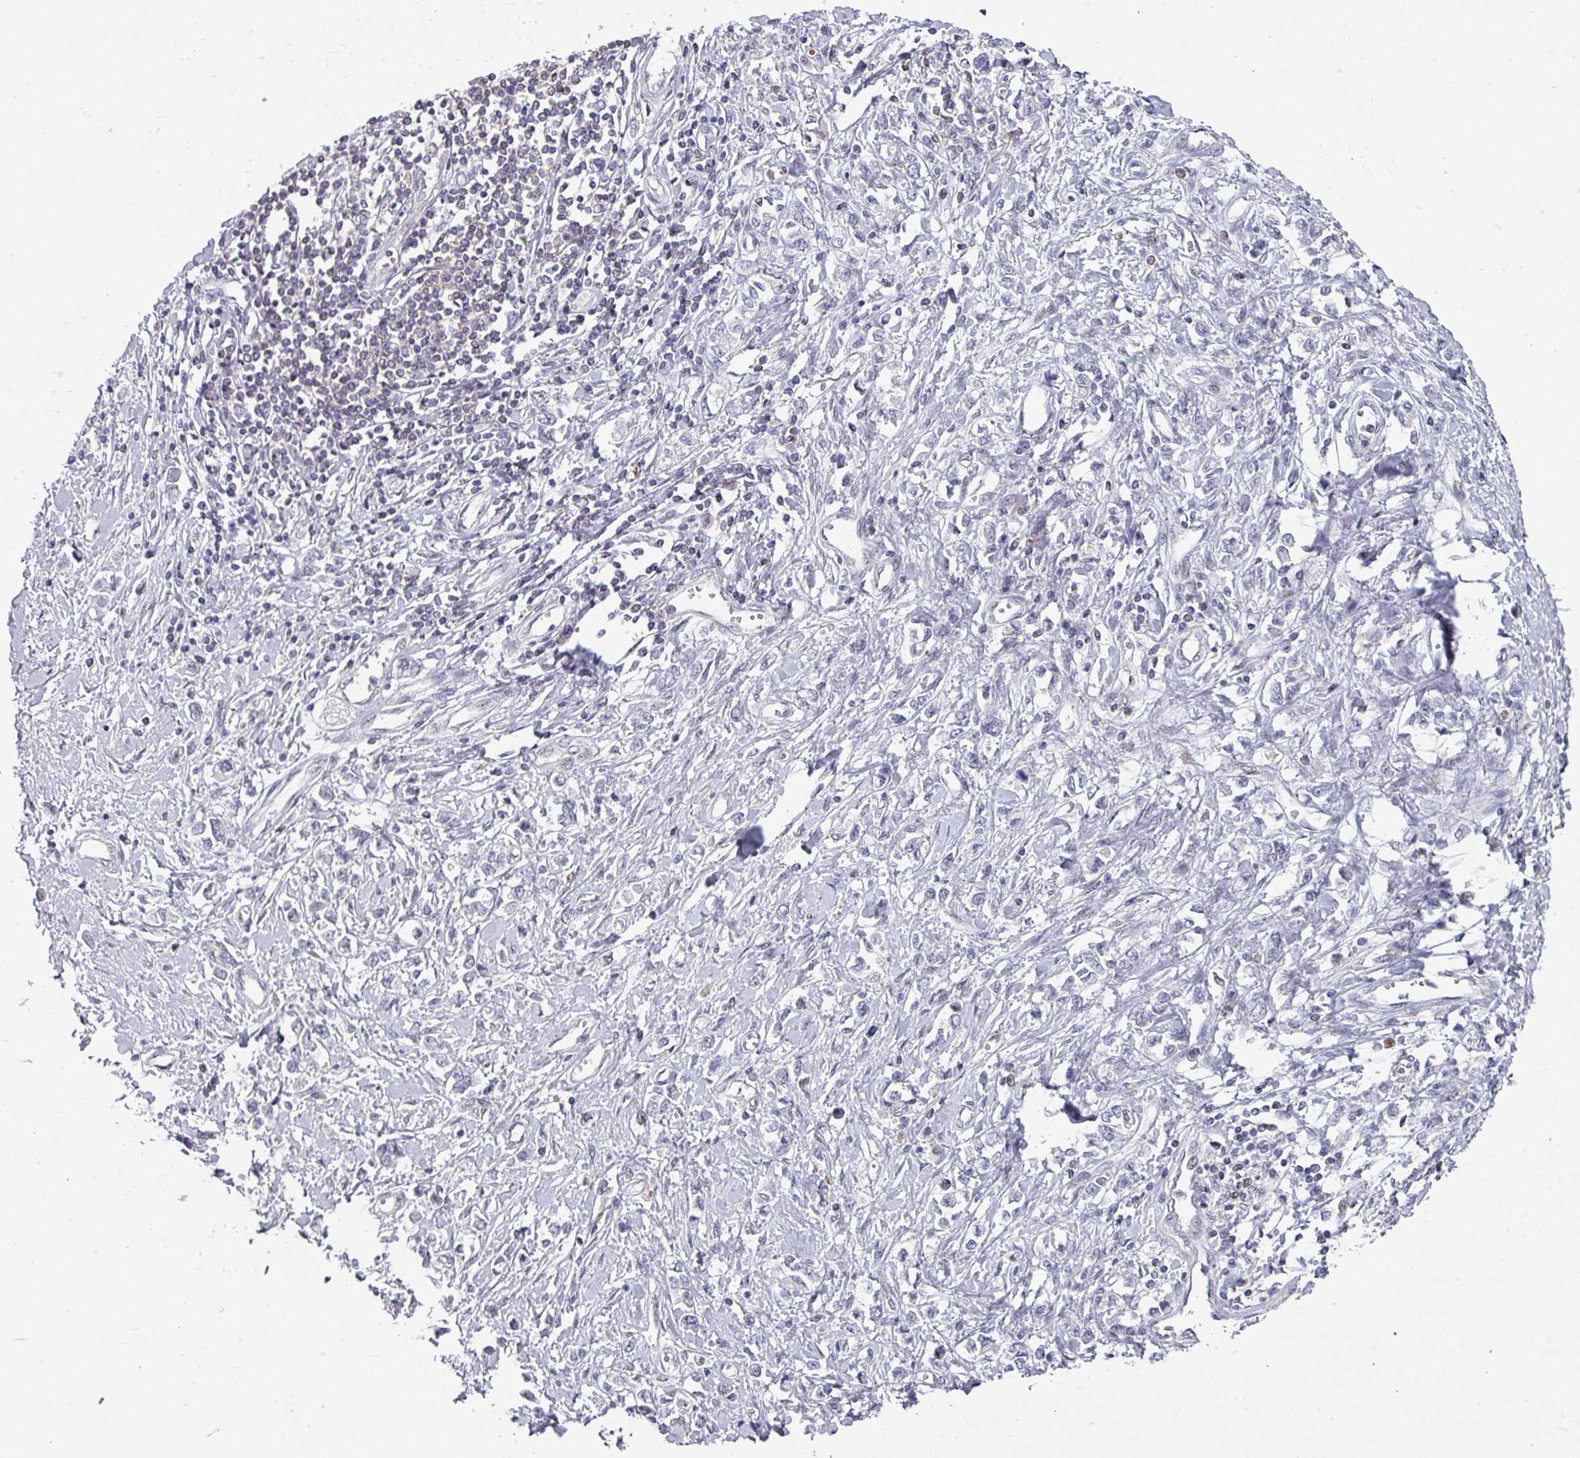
{"staining": {"intensity": "negative", "quantity": "none", "location": "none"}, "tissue": "stomach cancer", "cell_type": "Tumor cells", "image_type": "cancer", "snomed": [{"axis": "morphology", "description": "Adenocarcinoma, NOS"}, {"axis": "topography", "description": "Stomach"}], "caption": "This is an immunohistochemistry (IHC) photomicrograph of human adenocarcinoma (stomach). There is no expression in tumor cells.", "gene": "RASAL3", "patient": {"sex": "female", "age": 76}}